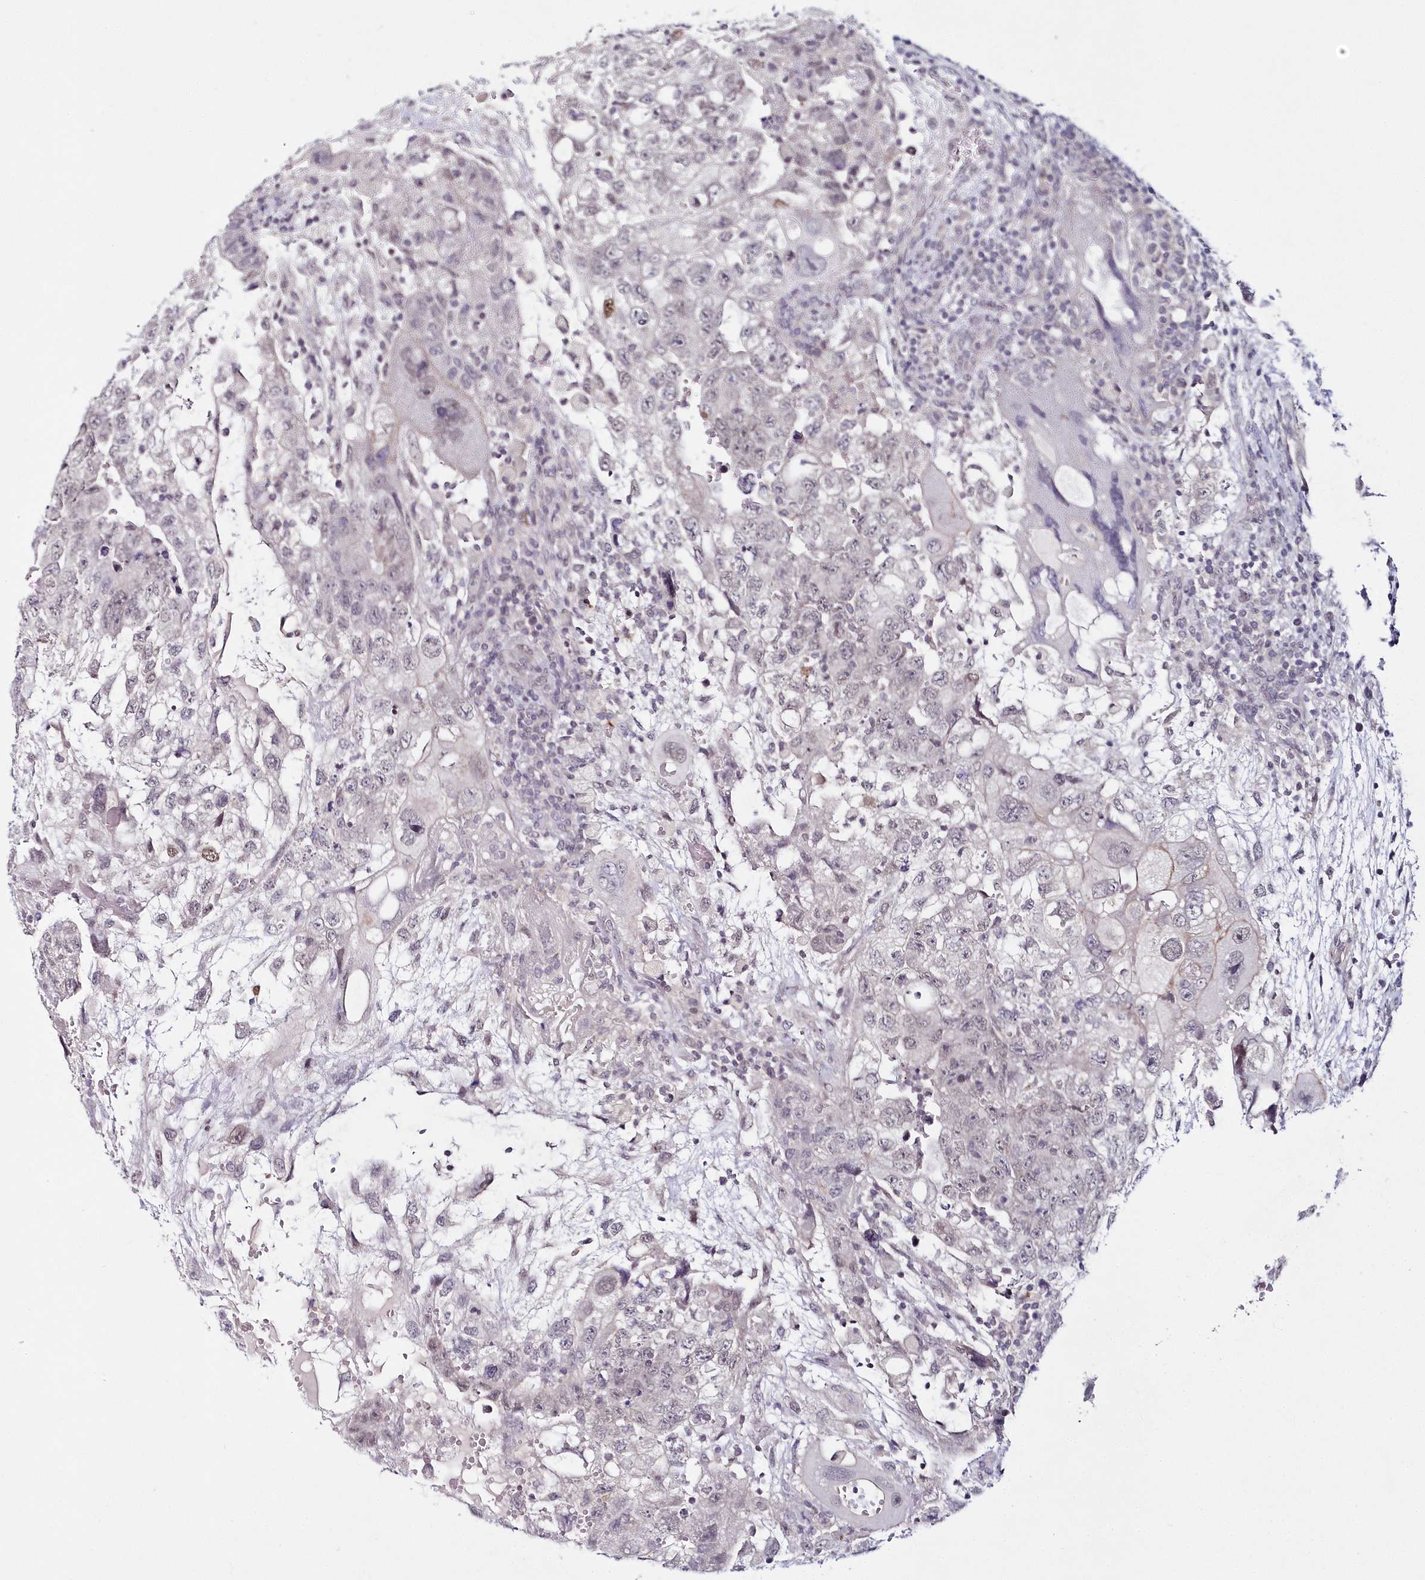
{"staining": {"intensity": "weak", "quantity": "<25%", "location": "nuclear"}, "tissue": "testis cancer", "cell_type": "Tumor cells", "image_type": "cancer", "snomed": [{"axis": "morphology", "description": "Carcinoma, Embryonal, NOS"}, {"axis": "topography", "description": "Testis"}], "caption": "Image shows no protein positivity in tumor cells of testis cancer (embryonal carcinoma) tissue. (IHC, brightfield microscopy, high magnification).", "gene": "HYCC2", "patient": {"sex": "male", "age": 36}}